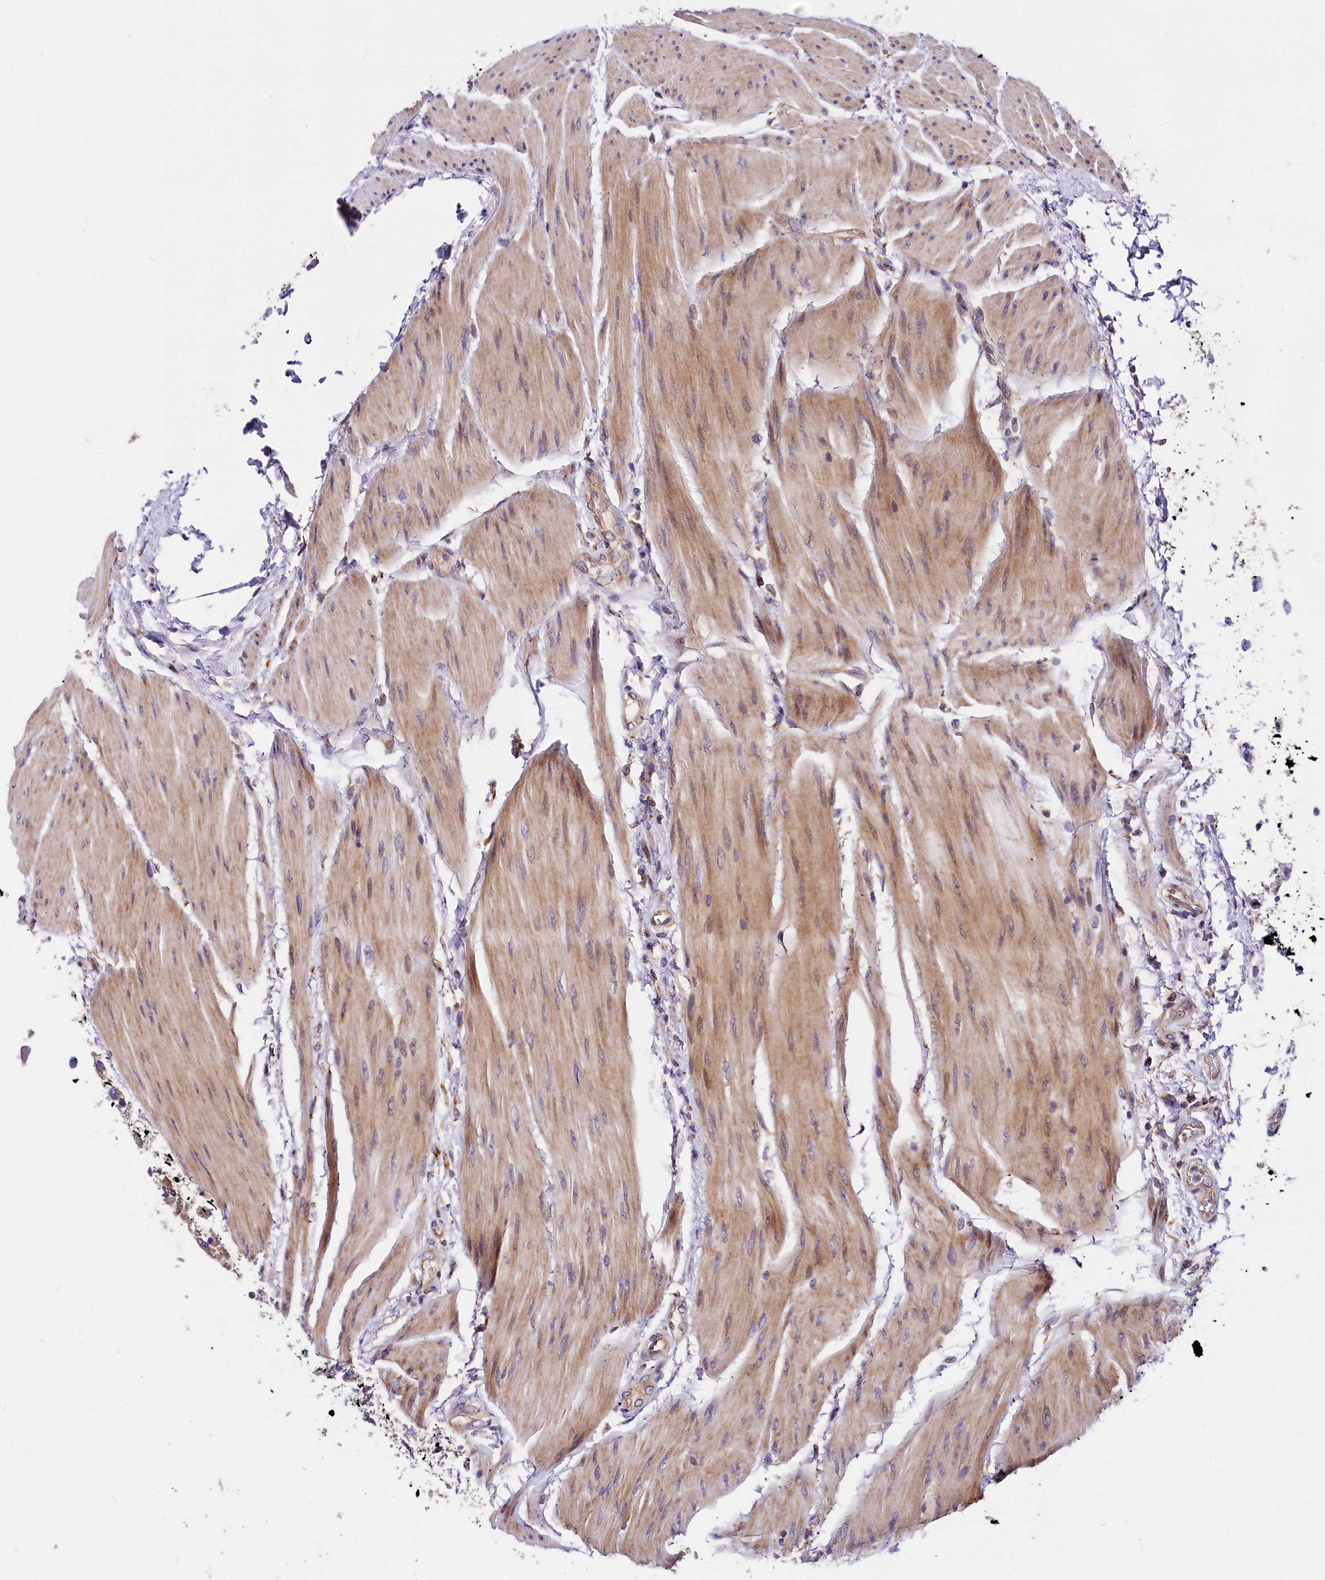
{"staining": {"intensity": "weak", "quantity": ">75%", "location": "cytoplasmic/membranous"}, "tissue": "testis cancer", "cell_type": "Tumor cells", "image_type": "cancer", "snomed": [{"axis": "morphology", "description": "Seminoma, NOS"}, {"axis": "topography", "description": "Testis"}], "caption": "Testis cancer (seminoma) stained with DAB immunohistochemistry (IHC) exhibits low levels of weak cytoplasmic/membranous positivity in approximately >75% of tumor cells.", "gene": "ARMC6", "patient": {"sex": "male", "age": 41}}